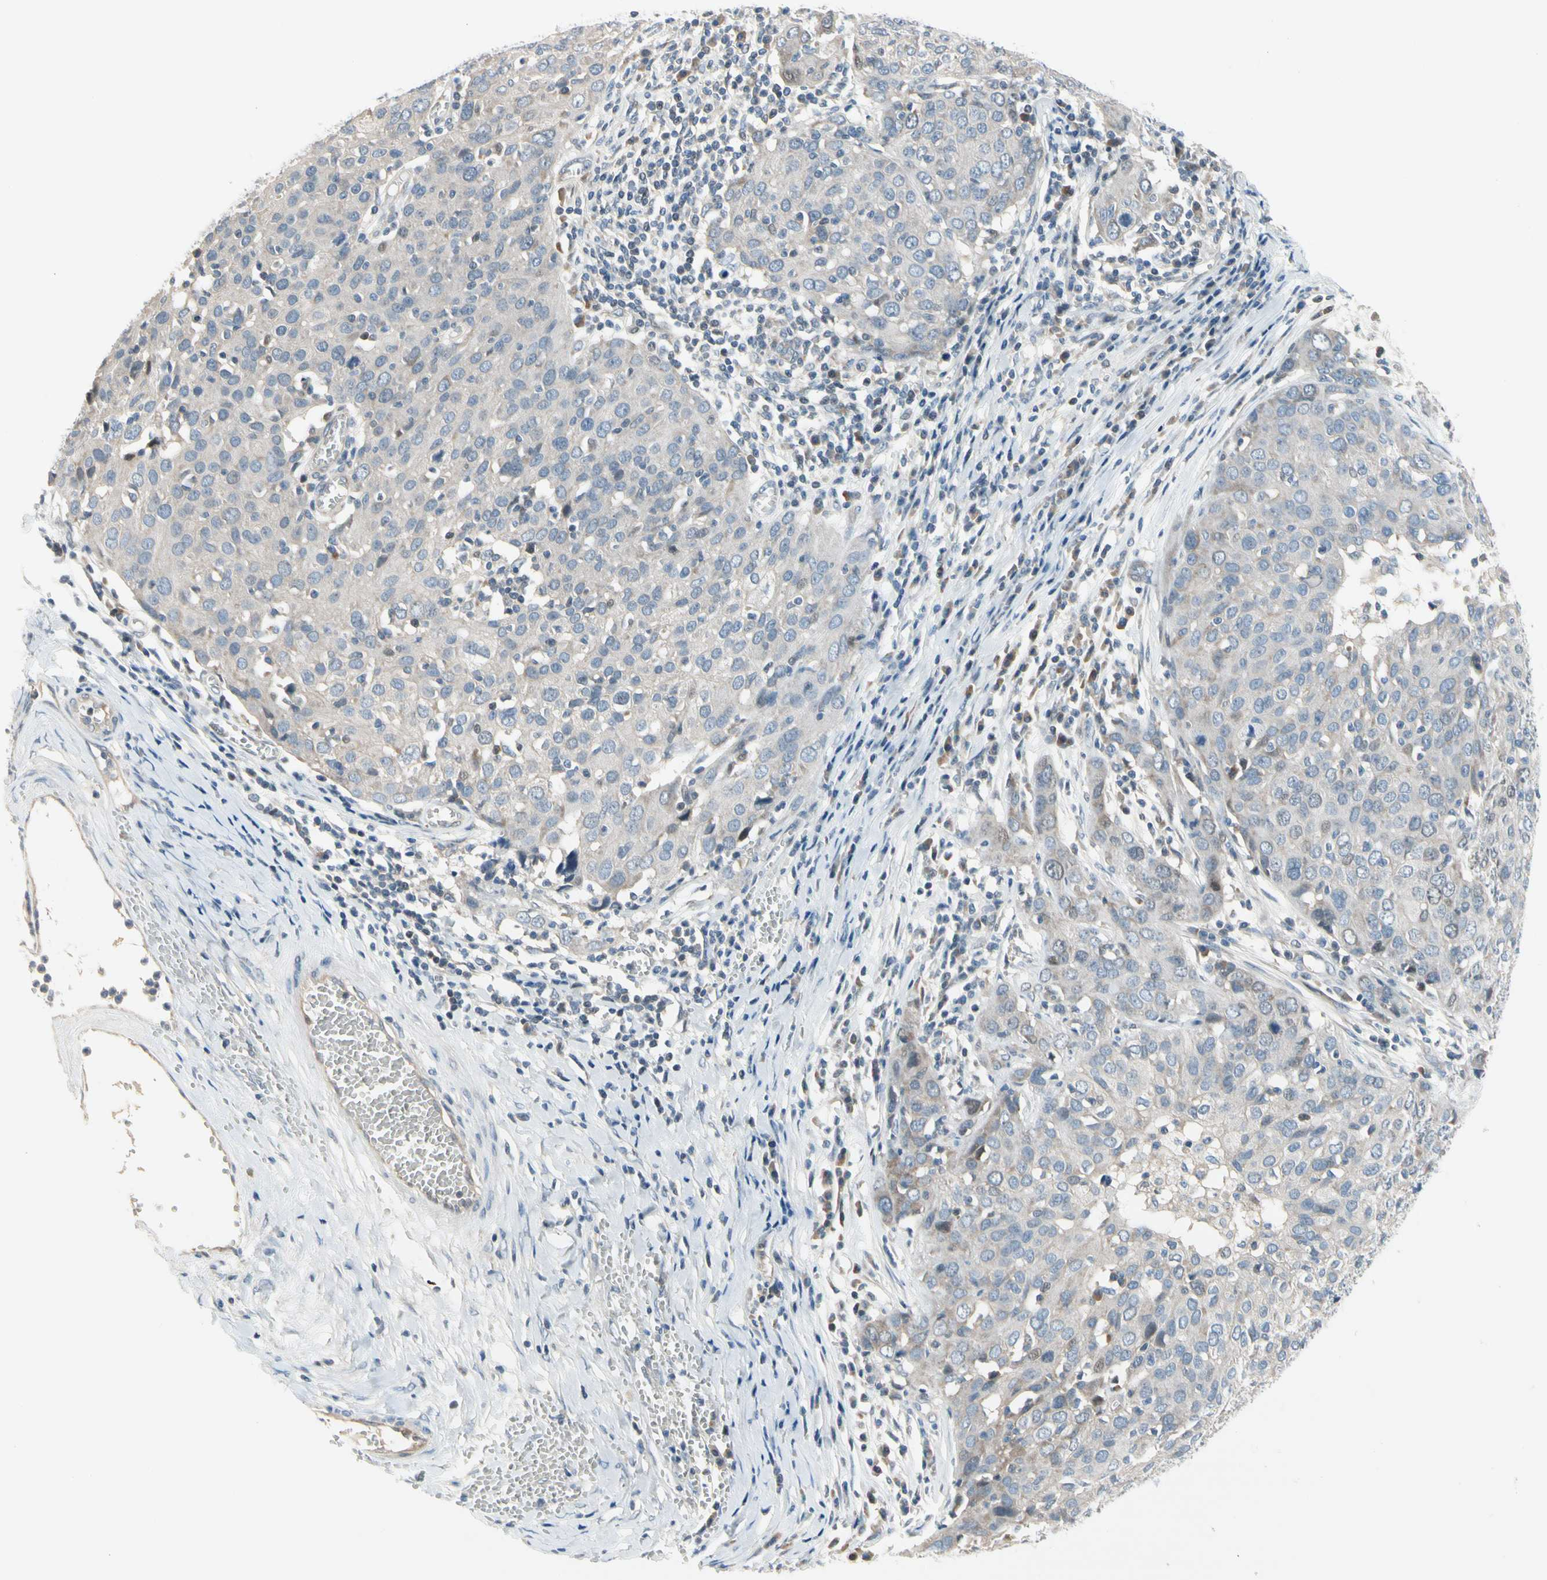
{"staining": {"intensity": "negative", "quantity": "none", "location": "none"}, "tissue": "ovarian cancer", "cell_type": "Tumor cells", "image_type": "cancer", "snomed": [{"axis": "morphology", "description": "Carcinoma, endometroid"}, {"axis": "topography", "description": "Ovary"}], "caption": "DAB (3,3'-diaminobenzidine) immunohistochemical staining of ovarian cancer displays no significant staining in tumor cells.", "gene": "CFAP36", "patient": {"sex": "female", "age": 50}}